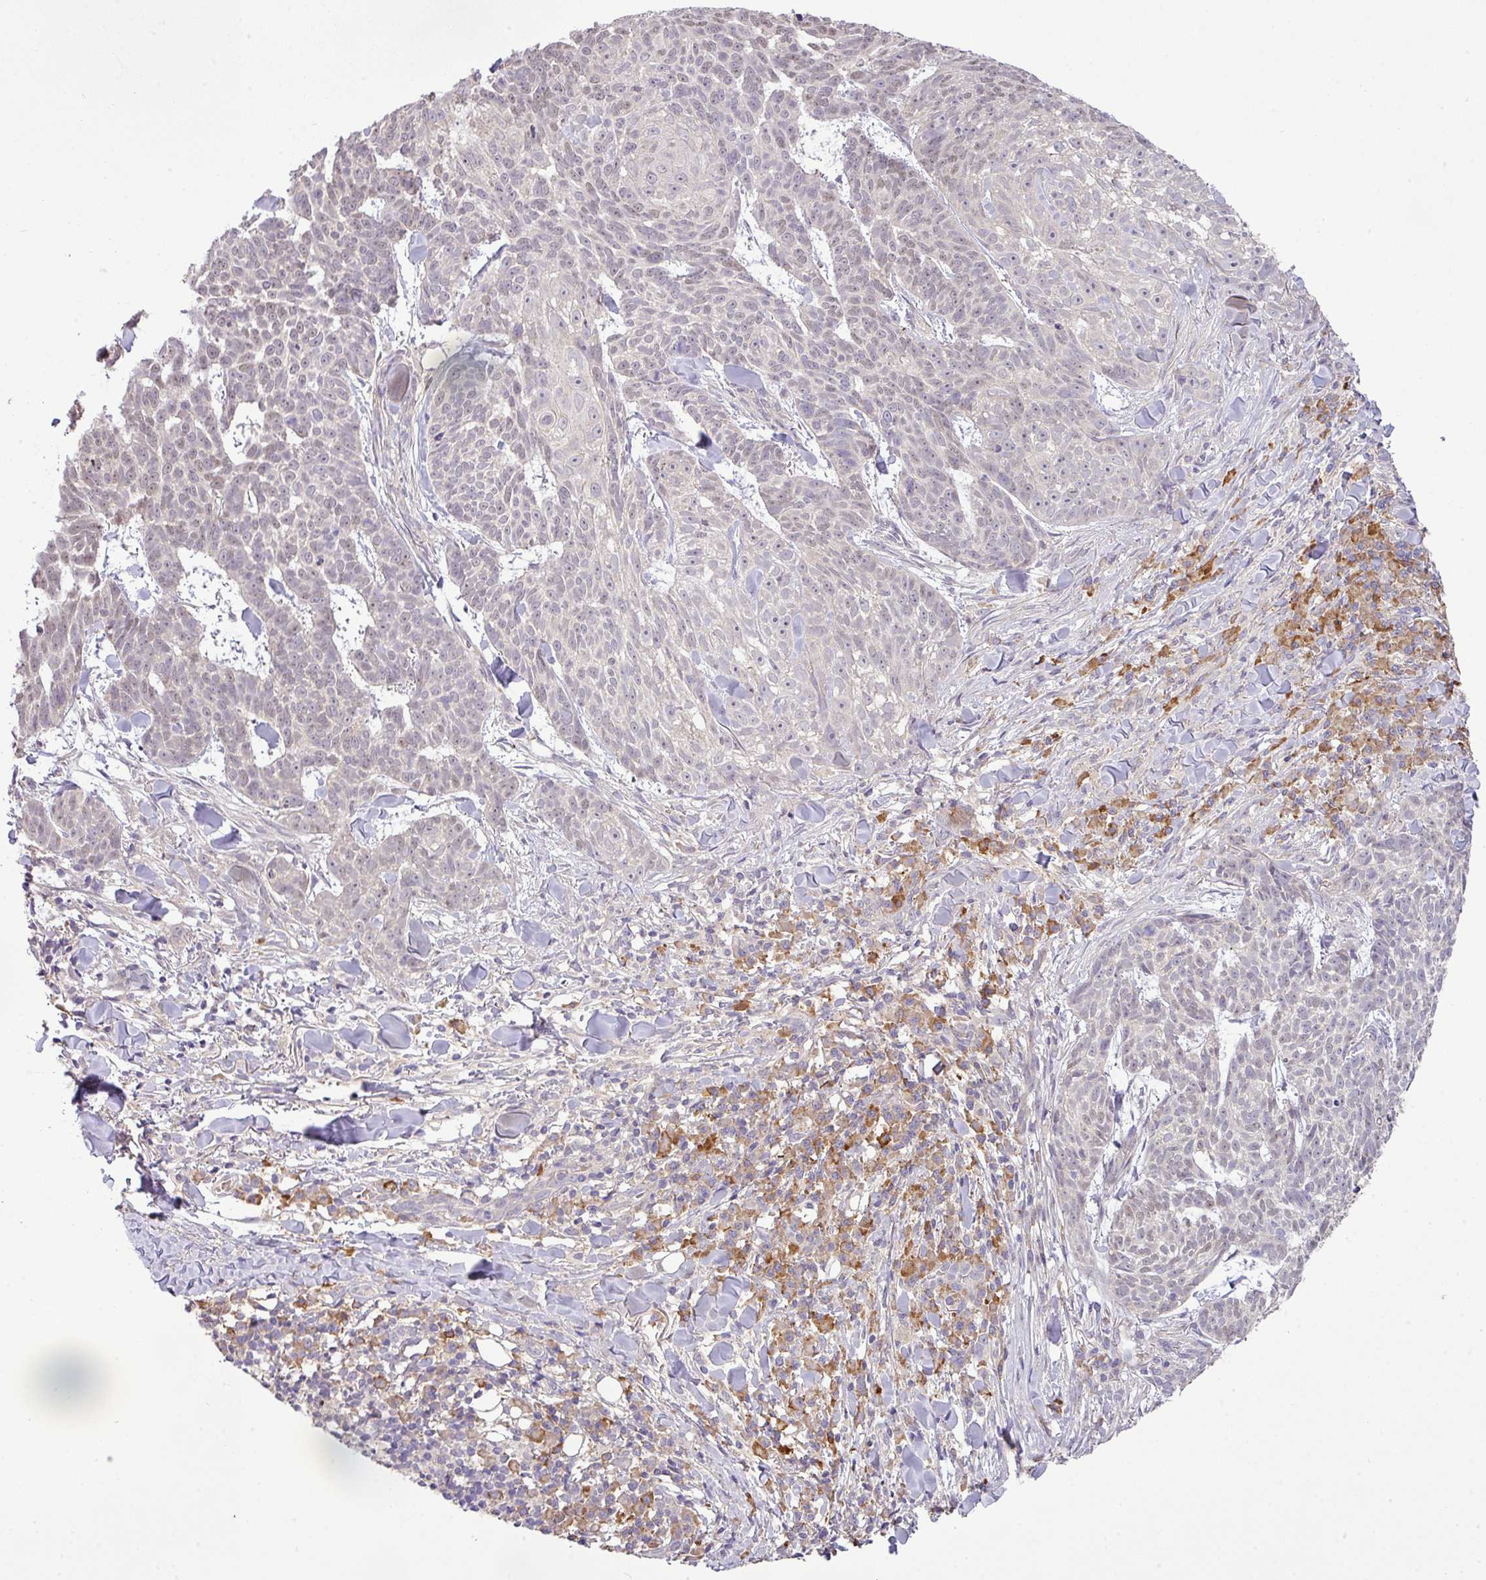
{"staining": {"intensity": "weak", "quantity": "<25%", "location": "nuclear"}, "tissue": "skin cancer", "cell_type": "Tumor cells", "image_type": "cancer", "snomed": [{"axis": "morphology", "description": "Basal cell carcinoma"}, {"axis": "topography", "description": "Skin"}], "caption": "Tumor cells are negative for brown protein staining in basal cell carcinoma (skin).", "gene": "TPRA1", "patient": {"sex": "female", "age": 93}}